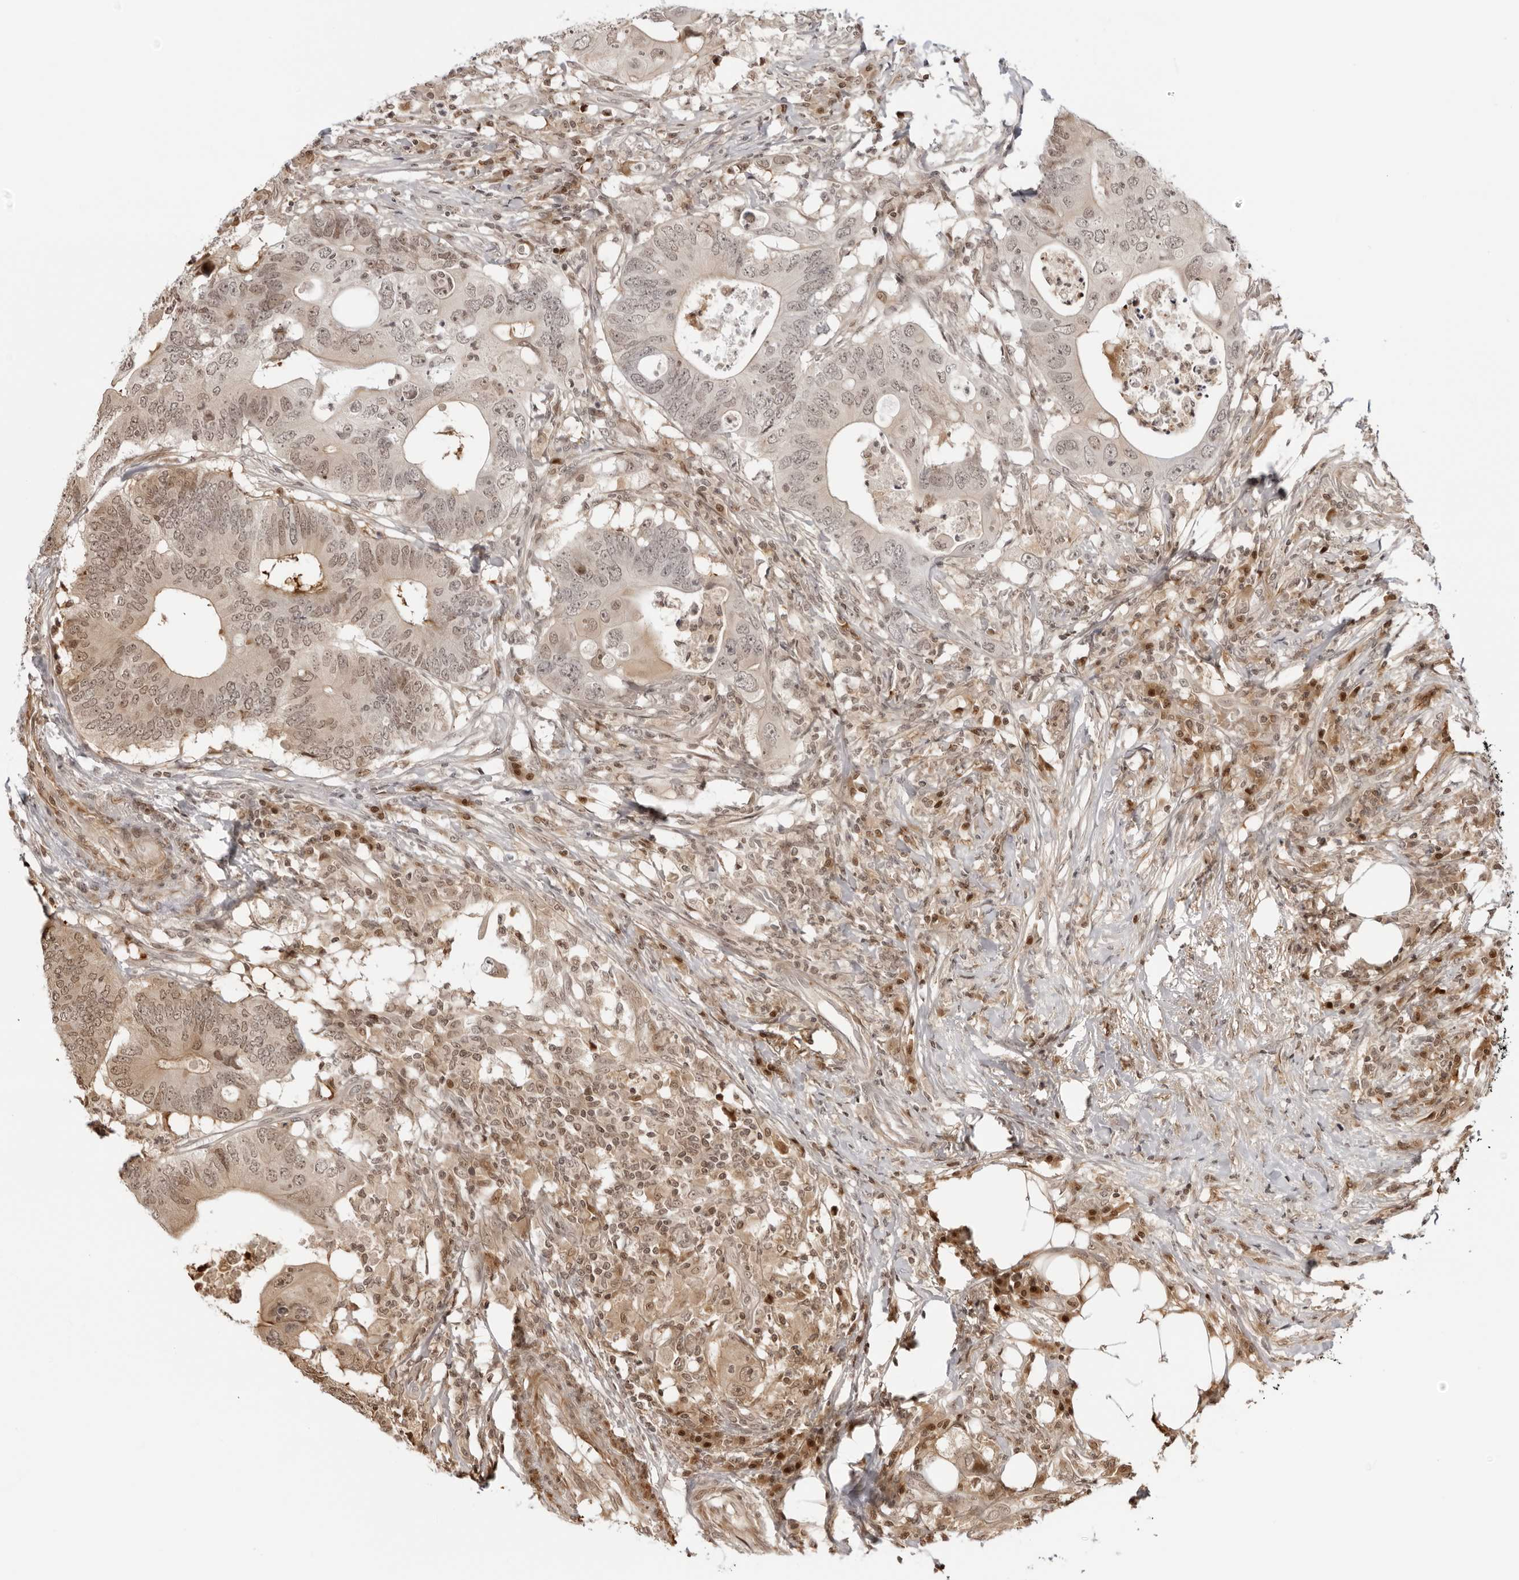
{"staining": {"intensity": "weak", "quantity": "<25%", "location": "nuclear"}, "tissue": "colorectal cancer", "cell_type": "Tumor cells", "image_type": "cancer", "snomed": [{"axis": "morphology", "description": "Adenocarcinoma, NOS"}, {"axis": "topography", "description": "Colon"}], "caption": "A high-resolution micrograph shows immunohistochemistry staining of adenocarcinoma (colorectal), which displays no significant staining in tumor cells.", "gene": "RNF146", "patient": {"sex": "male", "age": 71}}